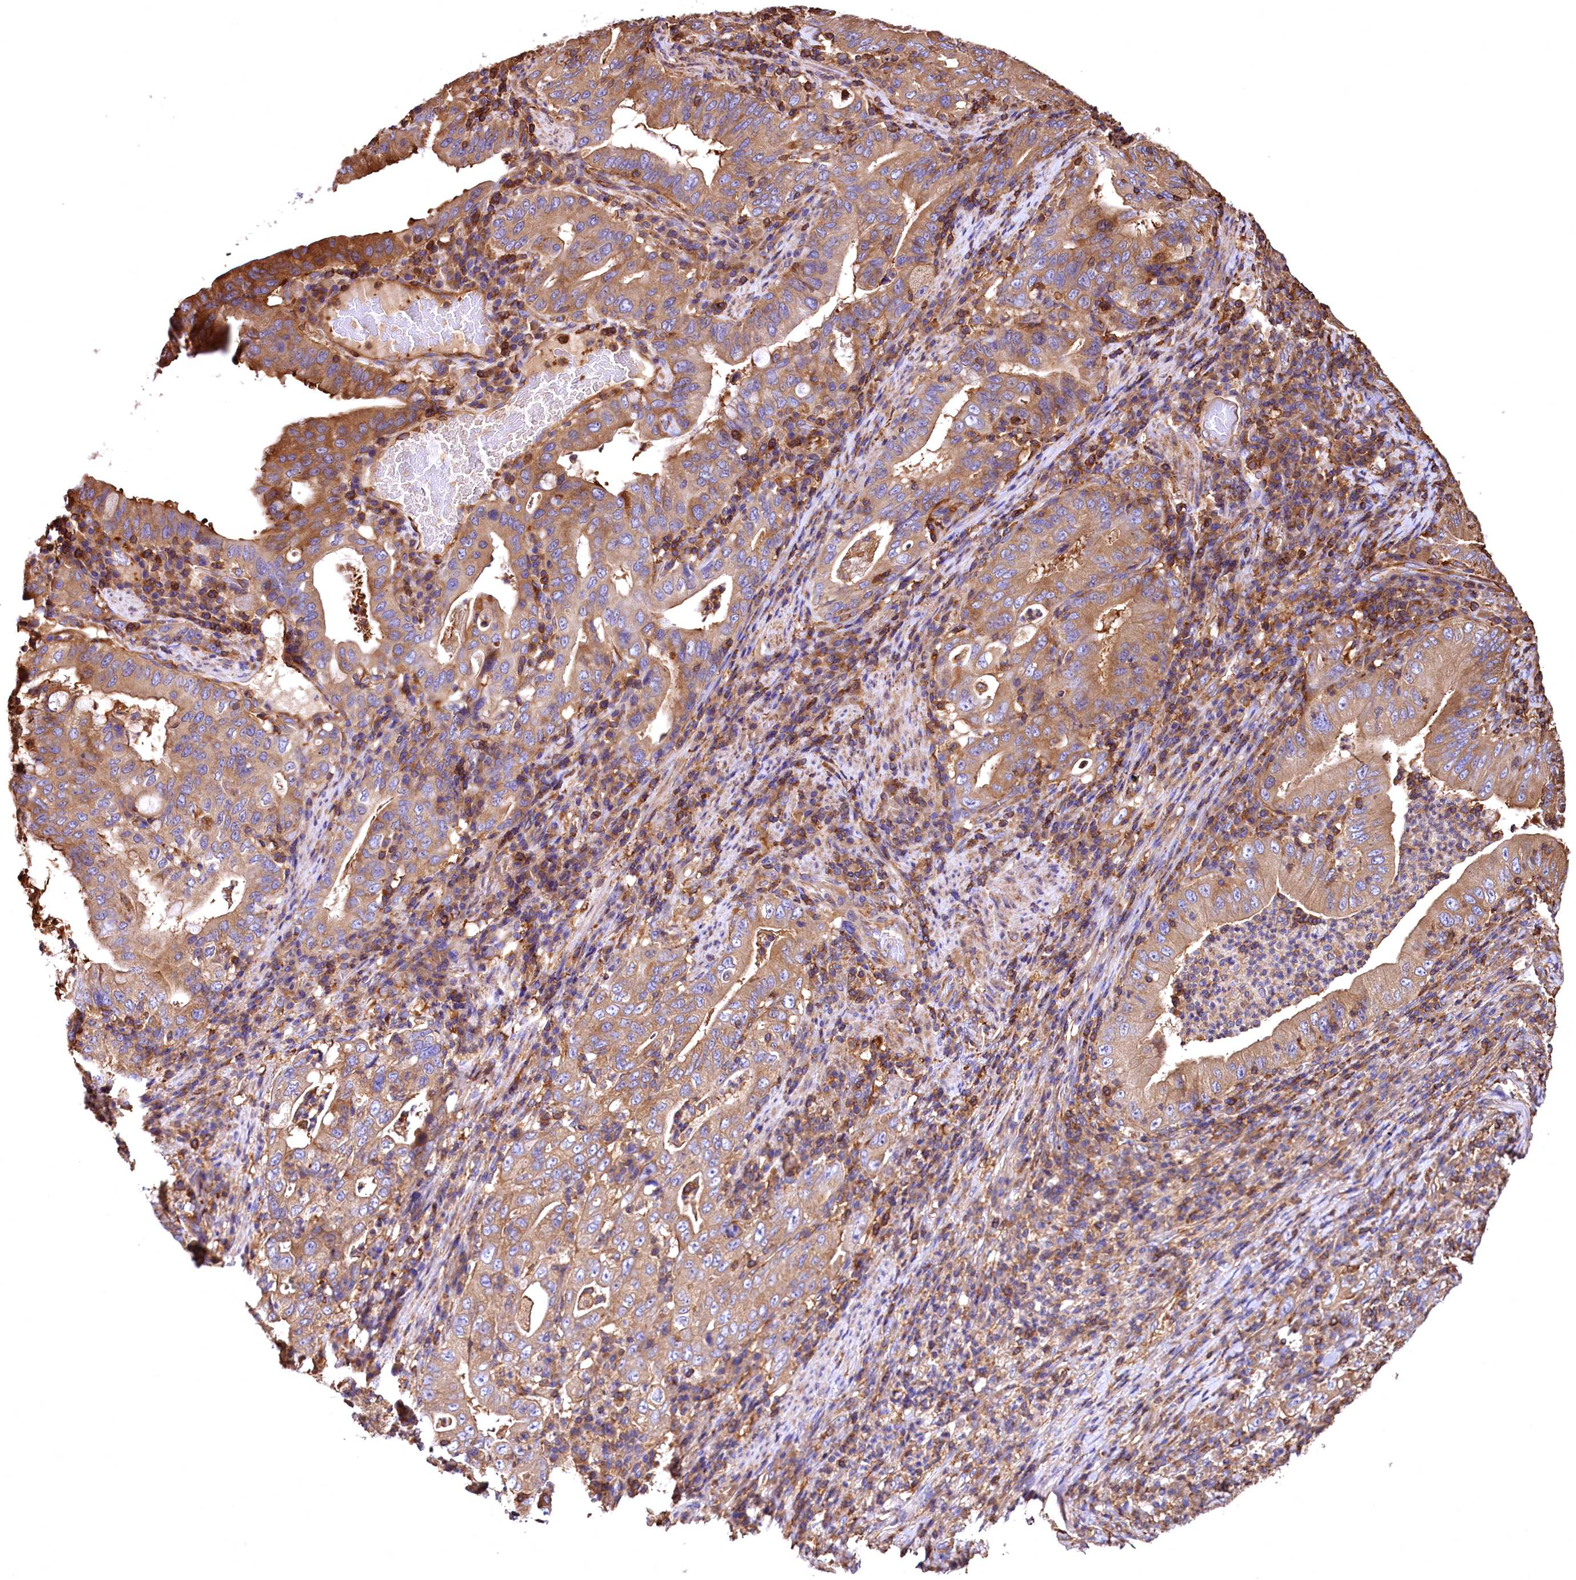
{"staining": {"intensity": "moderate", "quantity": "25%-75%", "location": "cytoplasmic/membranous"}, "tissue": "stomach cancer", "cell_type": "Tumor cells", "image_type": "cancer", "snomed": [{"axis": "morphology", "description": "Normal tissue, NOS"}, {"axis": "morphology", "description": "Adenocarcinoma, NOS"}, {"axis": "topography", "description": "Esophagus"}, {"axis": "topography", "description": "Stomach, upper"}, {"axis": "topography", "description": "Peripheral nerve tissue"}], "caption": "Stomach adenocarcinoma stained with IHC displays moderate cytoplasmic/membranous staining in approximately 25%-75% of tumor cells.", "gene": "RARS2", "patient": {"sex": "male", "age": 62}}